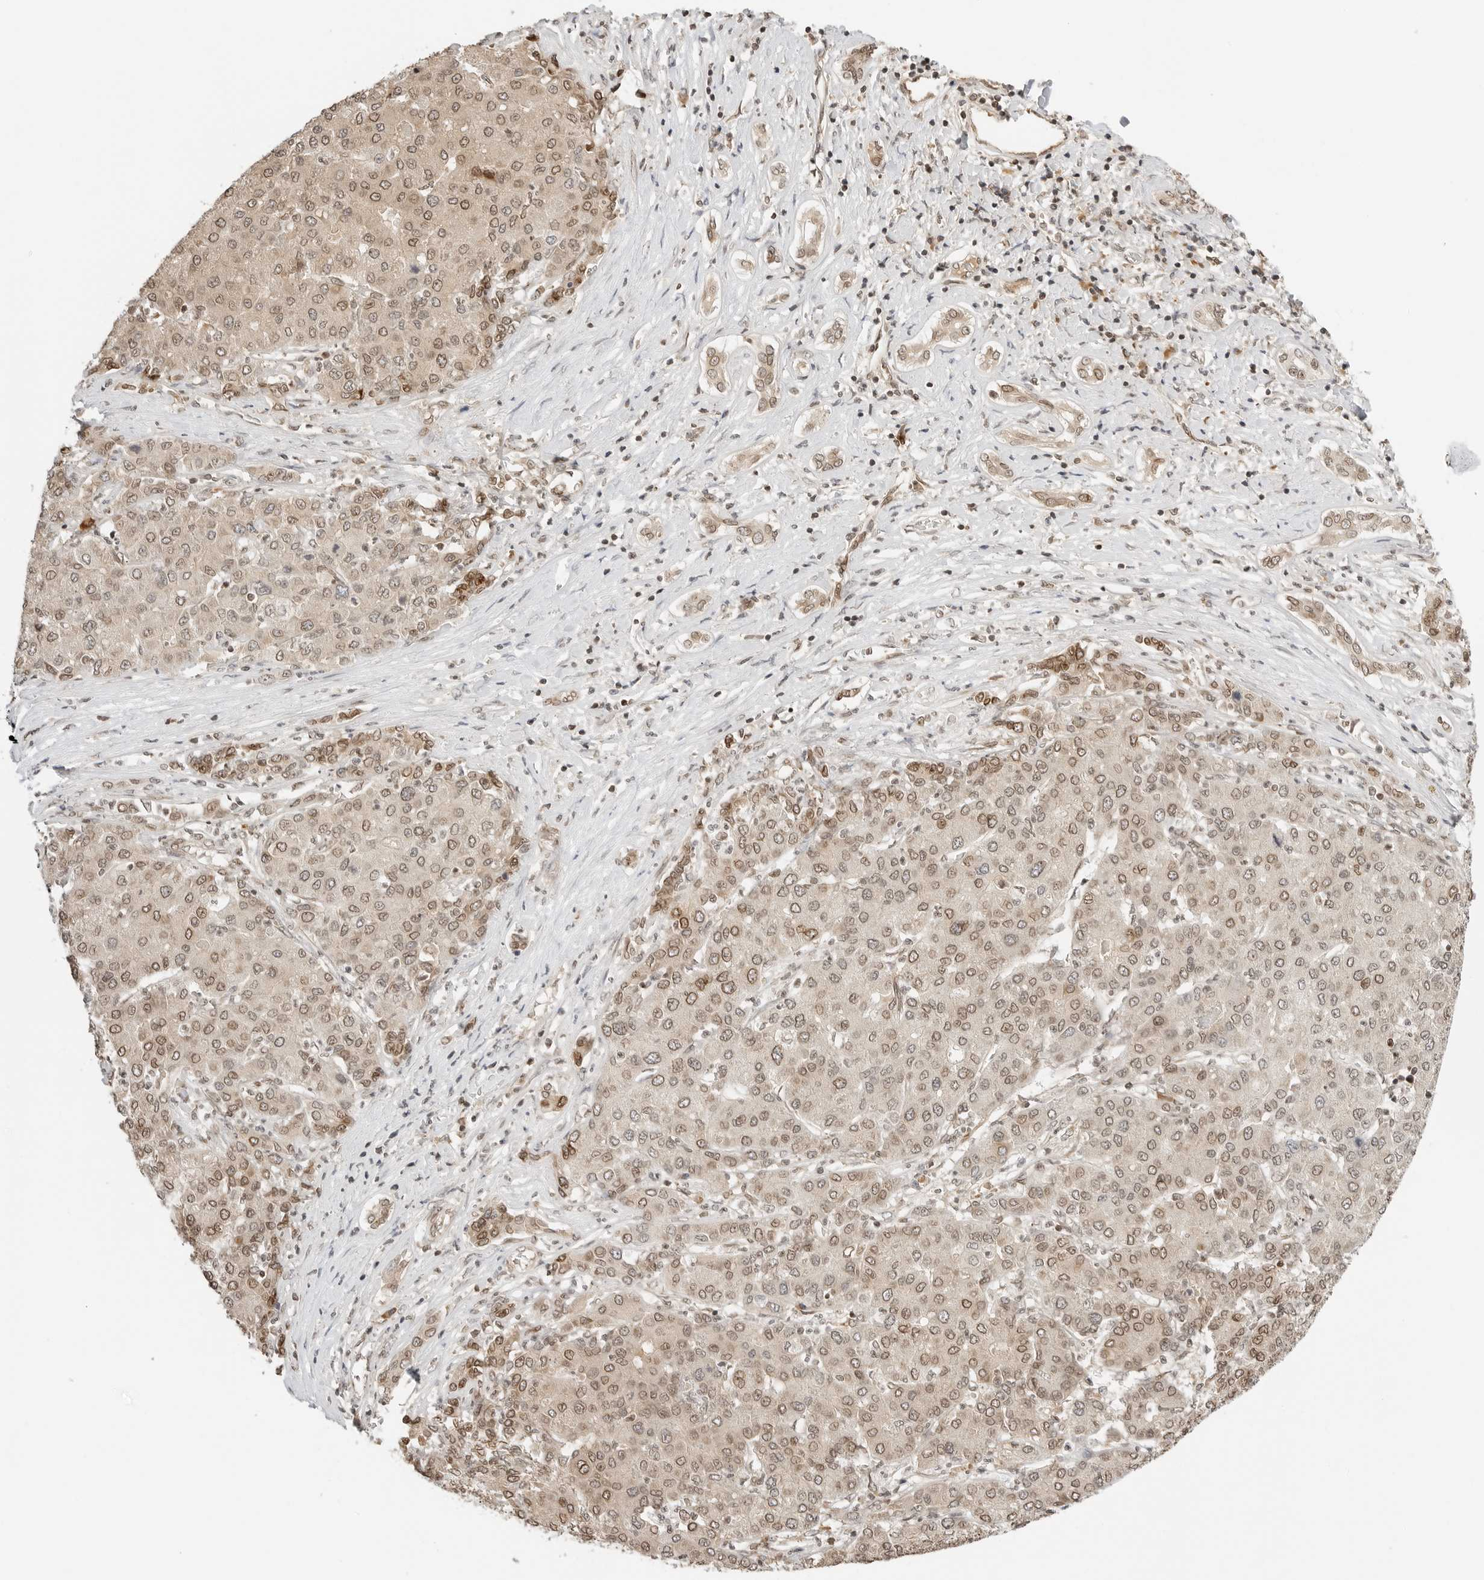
{"staining": {"intensity": "moderate", "quantity": ">75%", "location": "nuclear"}, "tissue": "liver cancer", "cell_type": "Tumor cells", "image_type": "cancer", "snomed": [{"axis": "morphology", "description": "Carcinoma, Hepatocellular, NOS"}, {"axis": "topography", "description": "Liver"}], "caption": "Immunohistochemical staining of human liver hepatocellular carcinoma shows medium levels of moderate nuclear positivity in approximately >75% of tumor cells.", "gene": "POLH", "patient": {"sex": "male", "age": 65}}